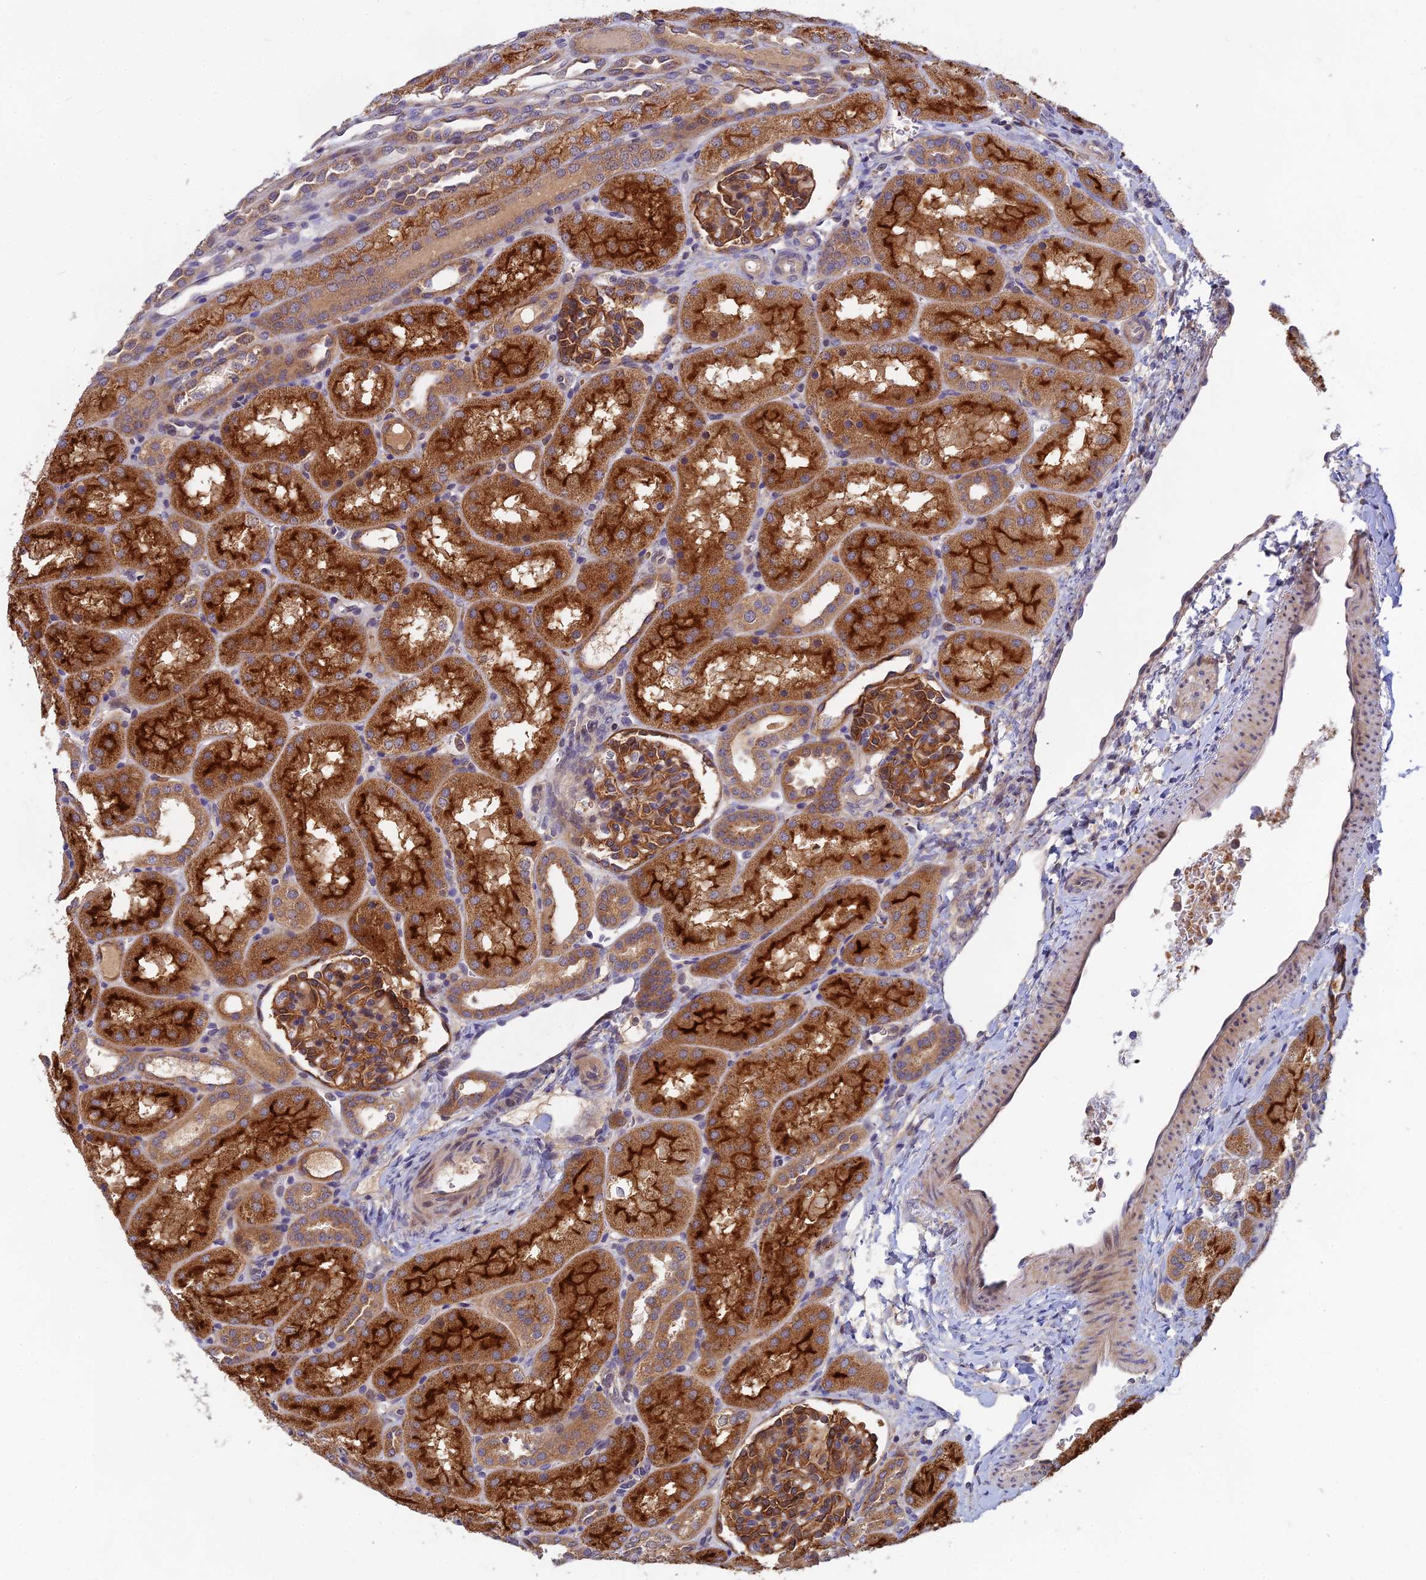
{"staining": {"intensity": "moderate", "quantity": ">75%", "location": "cytoplasmic/membranous"}, "tissue": "kidney", "cell_type": "Cells in glomeruli", "image_type": "normal", "snomed": [{"axis": "morphology", "description": "Normal tissue, NOS"}, {"axis": "topography", "description": "Kidney"}], "caption": "Protein positivity by immunohistochemistry reveals moderate cytoplasmic/membranous expression in approximately >75% of cells in glomeruli in benign kidney. (Brightfield microscopy of DAB IHC at high magnification).", "gene": "FAM151B", "patient": {"sex": "male", "age": 1}}